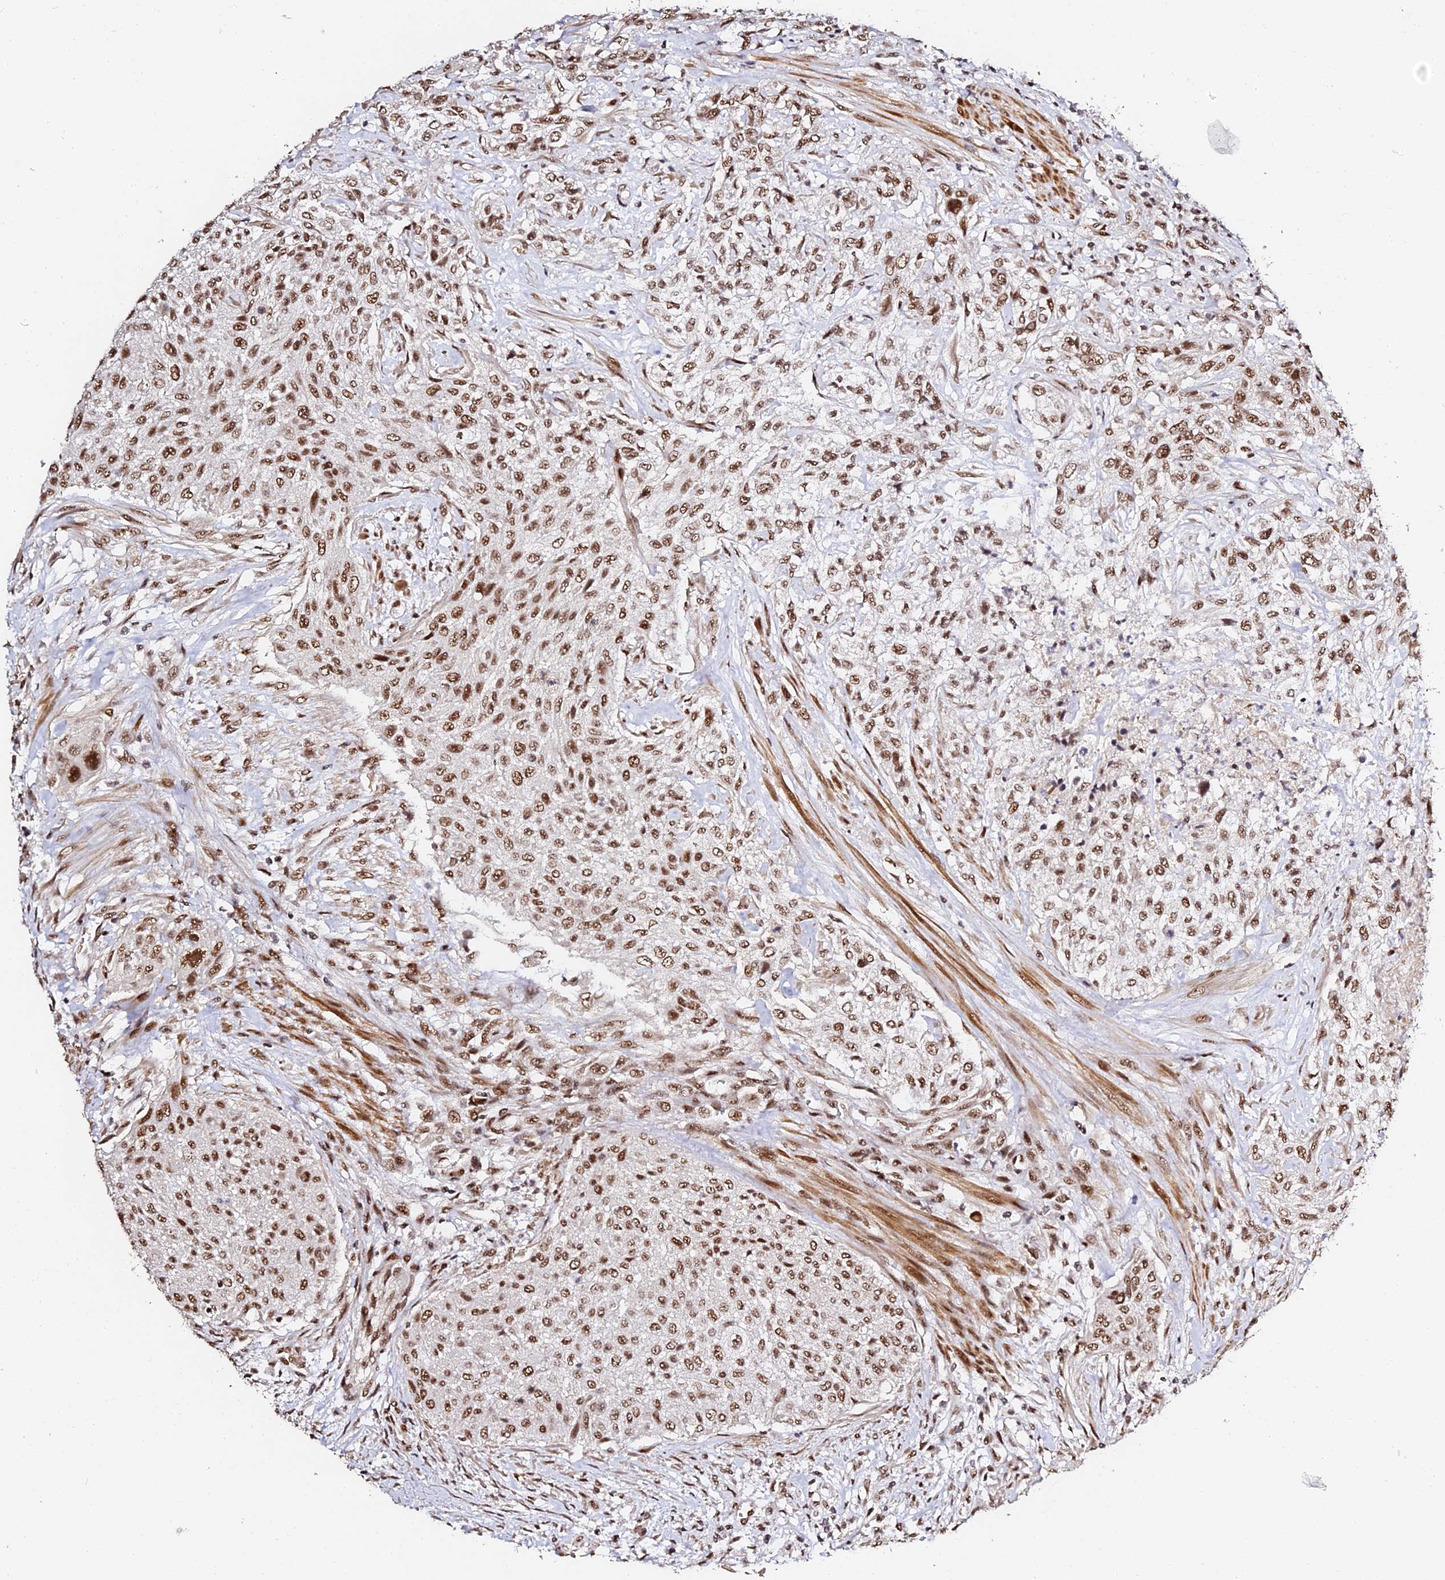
{"staining": {"intensity": "moderate", "quantity": ">75%", "location": "nuclear"}, "tissue": "urothelial cancer", "cell_type": "Tumor cells", "image_type": "cancer", "snomed": [{"axis": "morphology", "description": "Normal tissue, NOS"}, {"axis": "morphology", "description": "Urothelial carcinoma, NOS"}, {"axis": "topography", "description": "Urinary bladder"}, {"axis": "topography", "description": "Peripheral nerve tissue"}], "caption": "Immunohistochemical staining of urothelial cancer demonstrates medium levels of moderate nuclear expression in about >75% of tumor cells.", "gene": "MCRS1", "patient": {"sex": "male", "age": 35}}